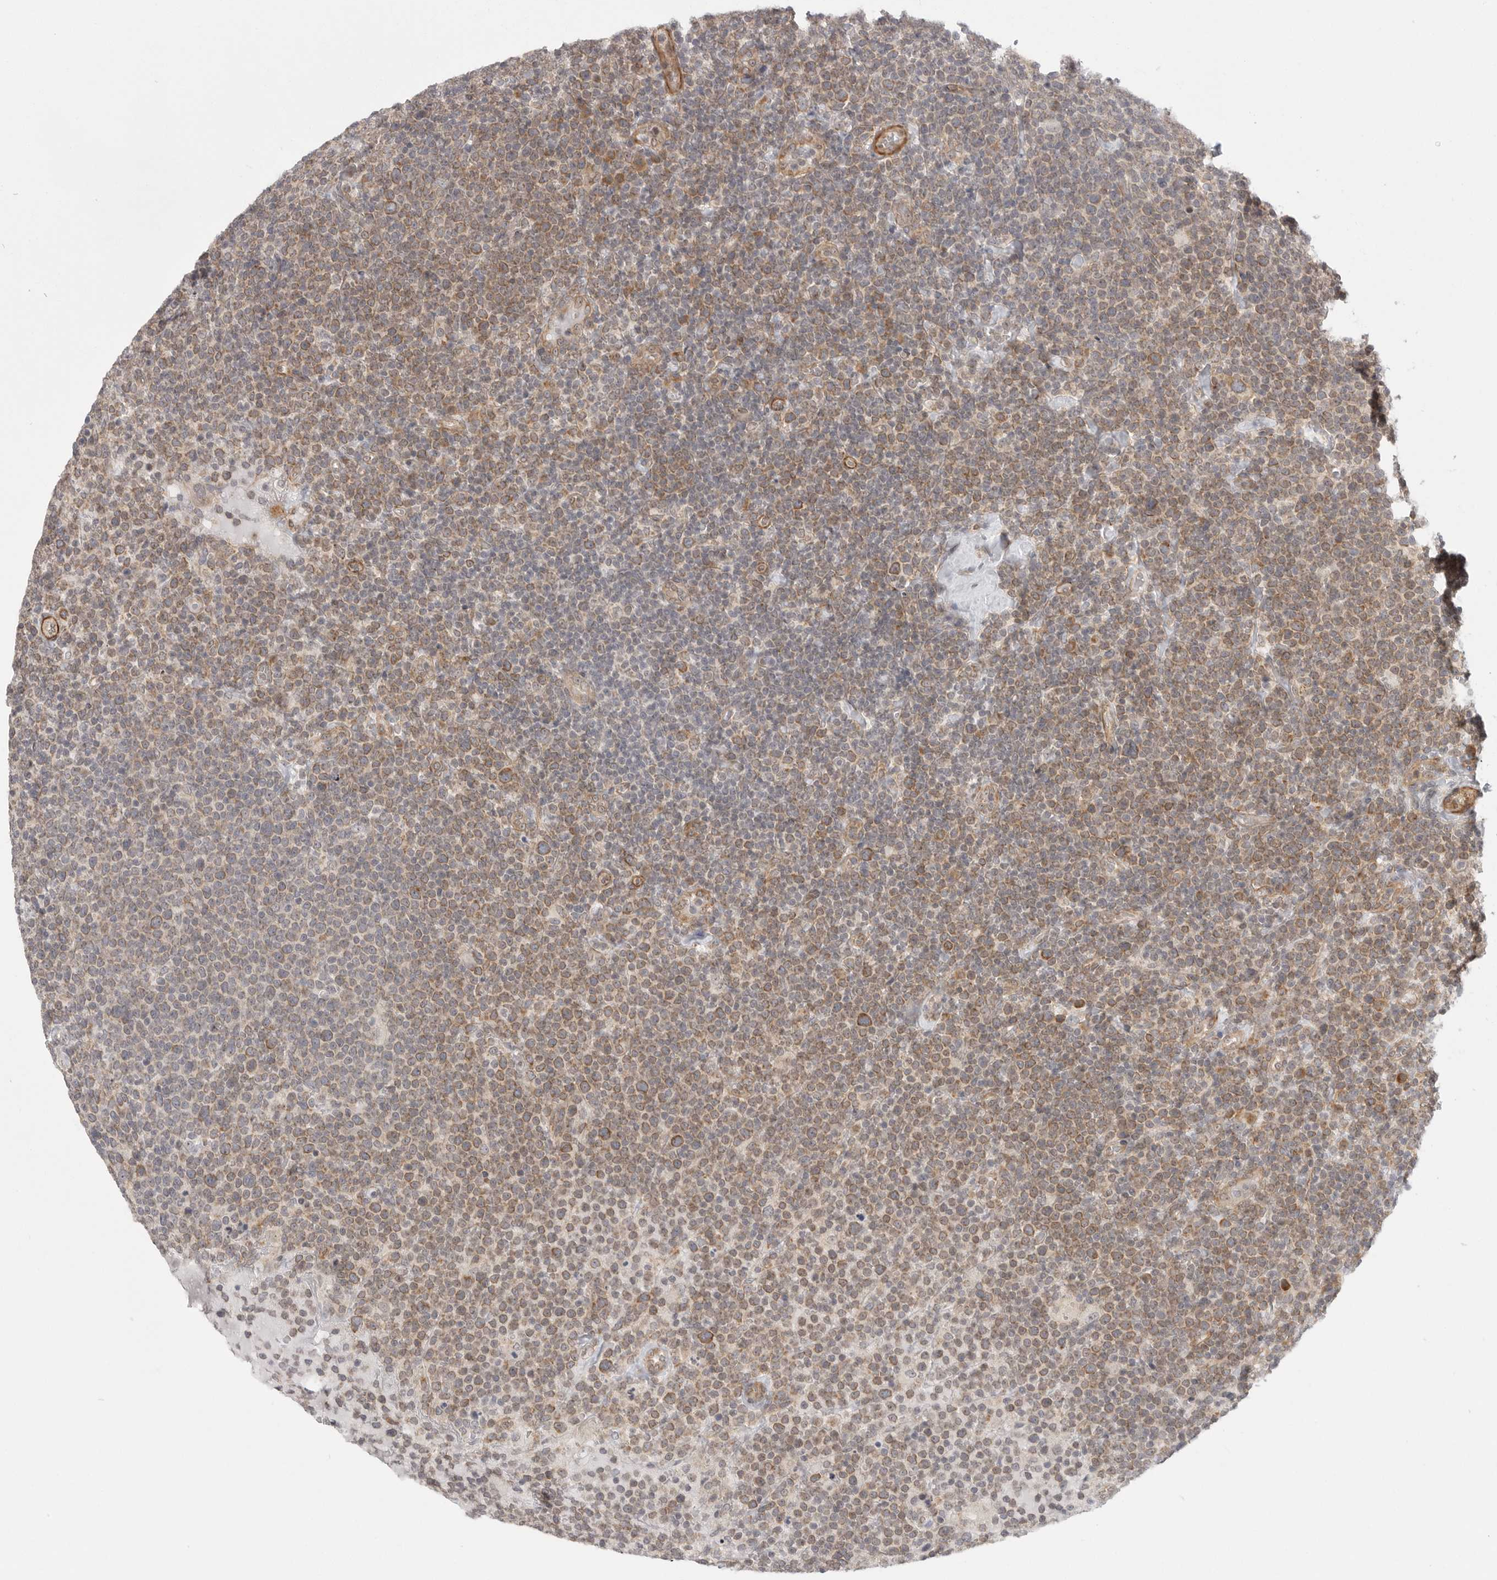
{"staining": {"intensity": "moderate", "quantity": ">75%", "location": "cytoplasmic/membranous"}, "tissue": "lymphoma", "cell_type": "Tumor cells", "image_type": "cancer", "snomed": [{"axis": "morphology", "description": "Malignant lymphoma, non-Hodgkin's type, High grade"}, {"axis": "topography", "description": "Lymph node"}], "caption": "Protein staining of lymphoma tissue reveals moderate cytoplasmic/membranous expression in approximately >75% of tumor cells.", "gene": "CERS2", "patient": {"sex": "male", "age": 61}}